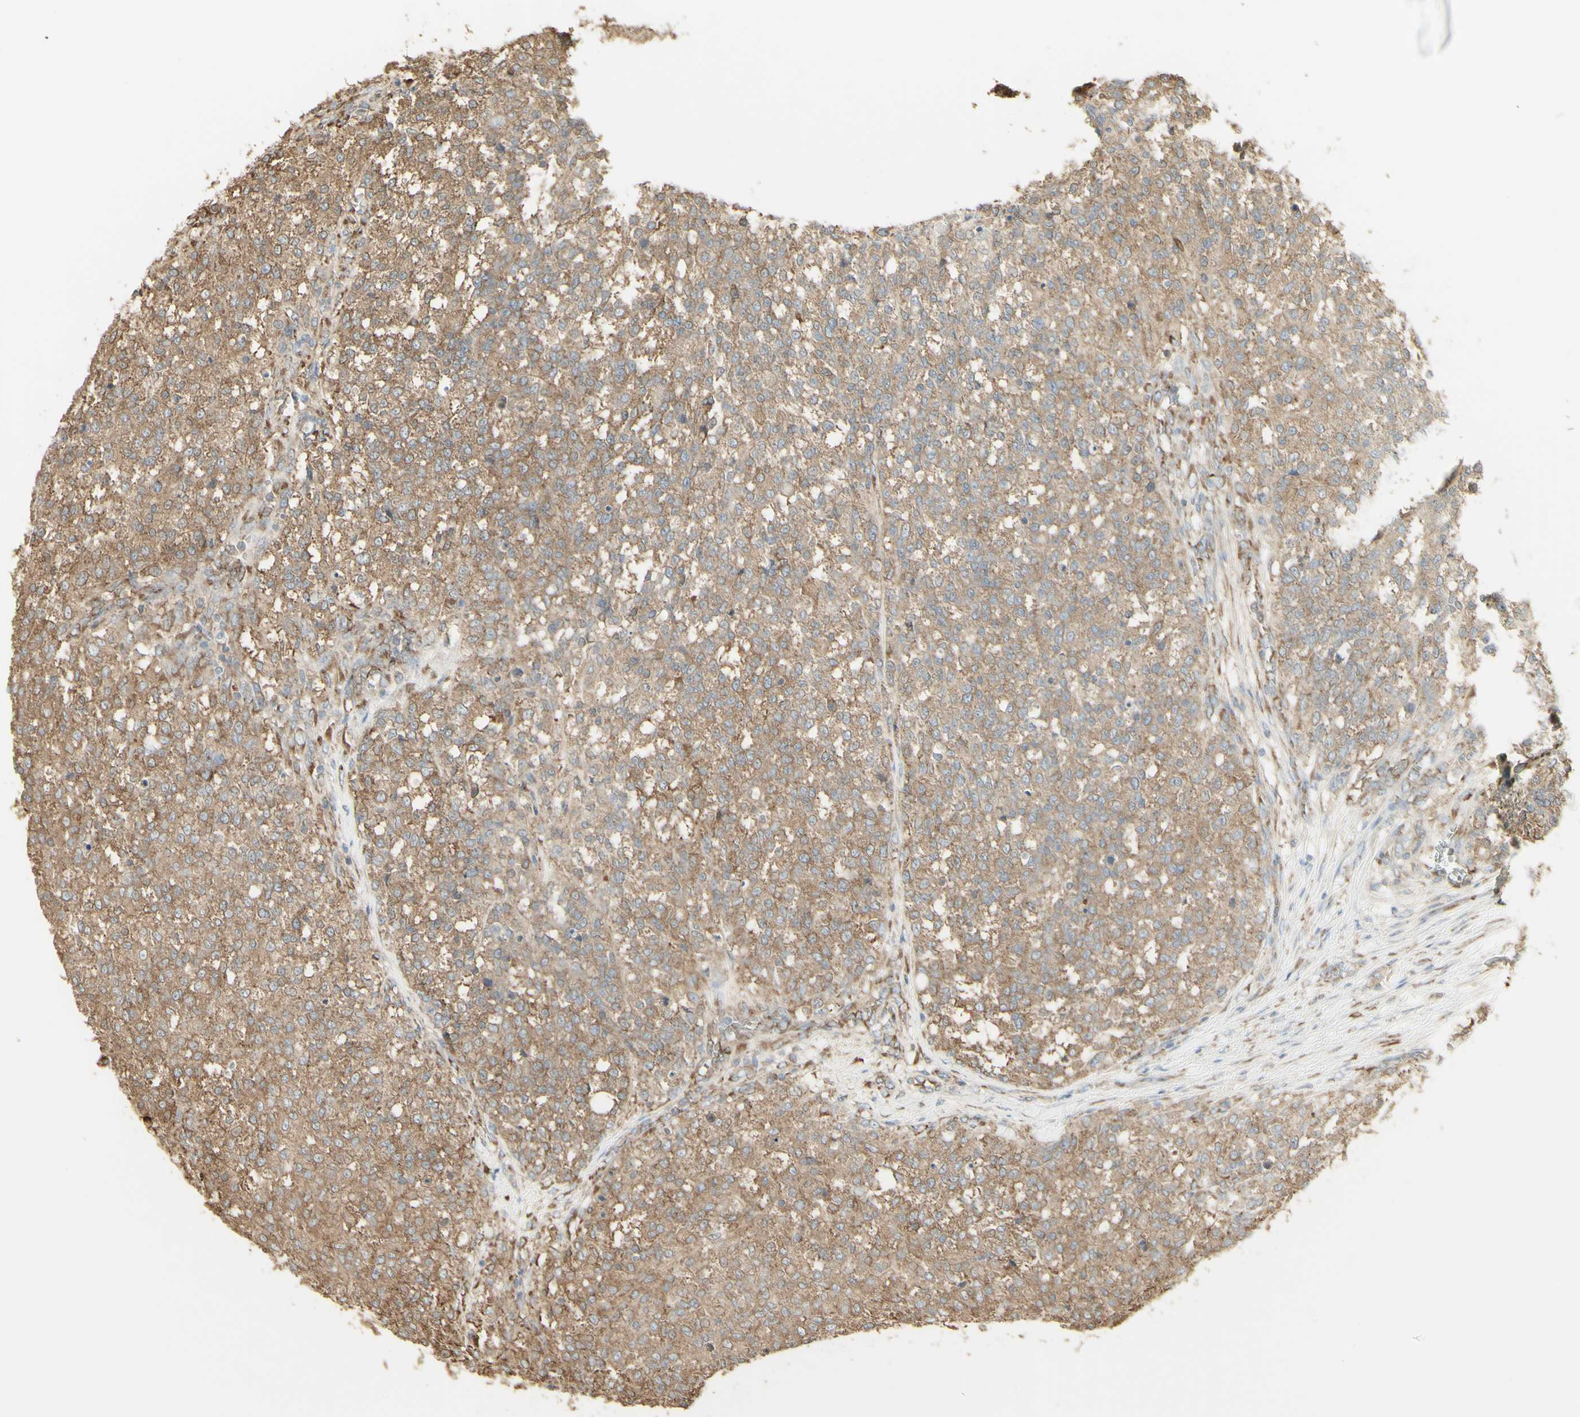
{"staining": {"intensity": "weak", "quantity": ">75%", "location": "cytoplasmic/membranous"}, "tissue": "testis cancer", "cell_type": "Tumor cells", "image_type": "cancer", "snomed": [{"axis": "morphology", "description": "Seminoma, NOS"}, {"axis": "topography", "description": "Testis"}], "caption": "The image displays staining of seminoma (testis), revealing weak cytoplasmic/membranous protein staining (brown color) within tumor cells.", "gene": "EEF1B2", "patient": {"sex": "male", "age": 59}}